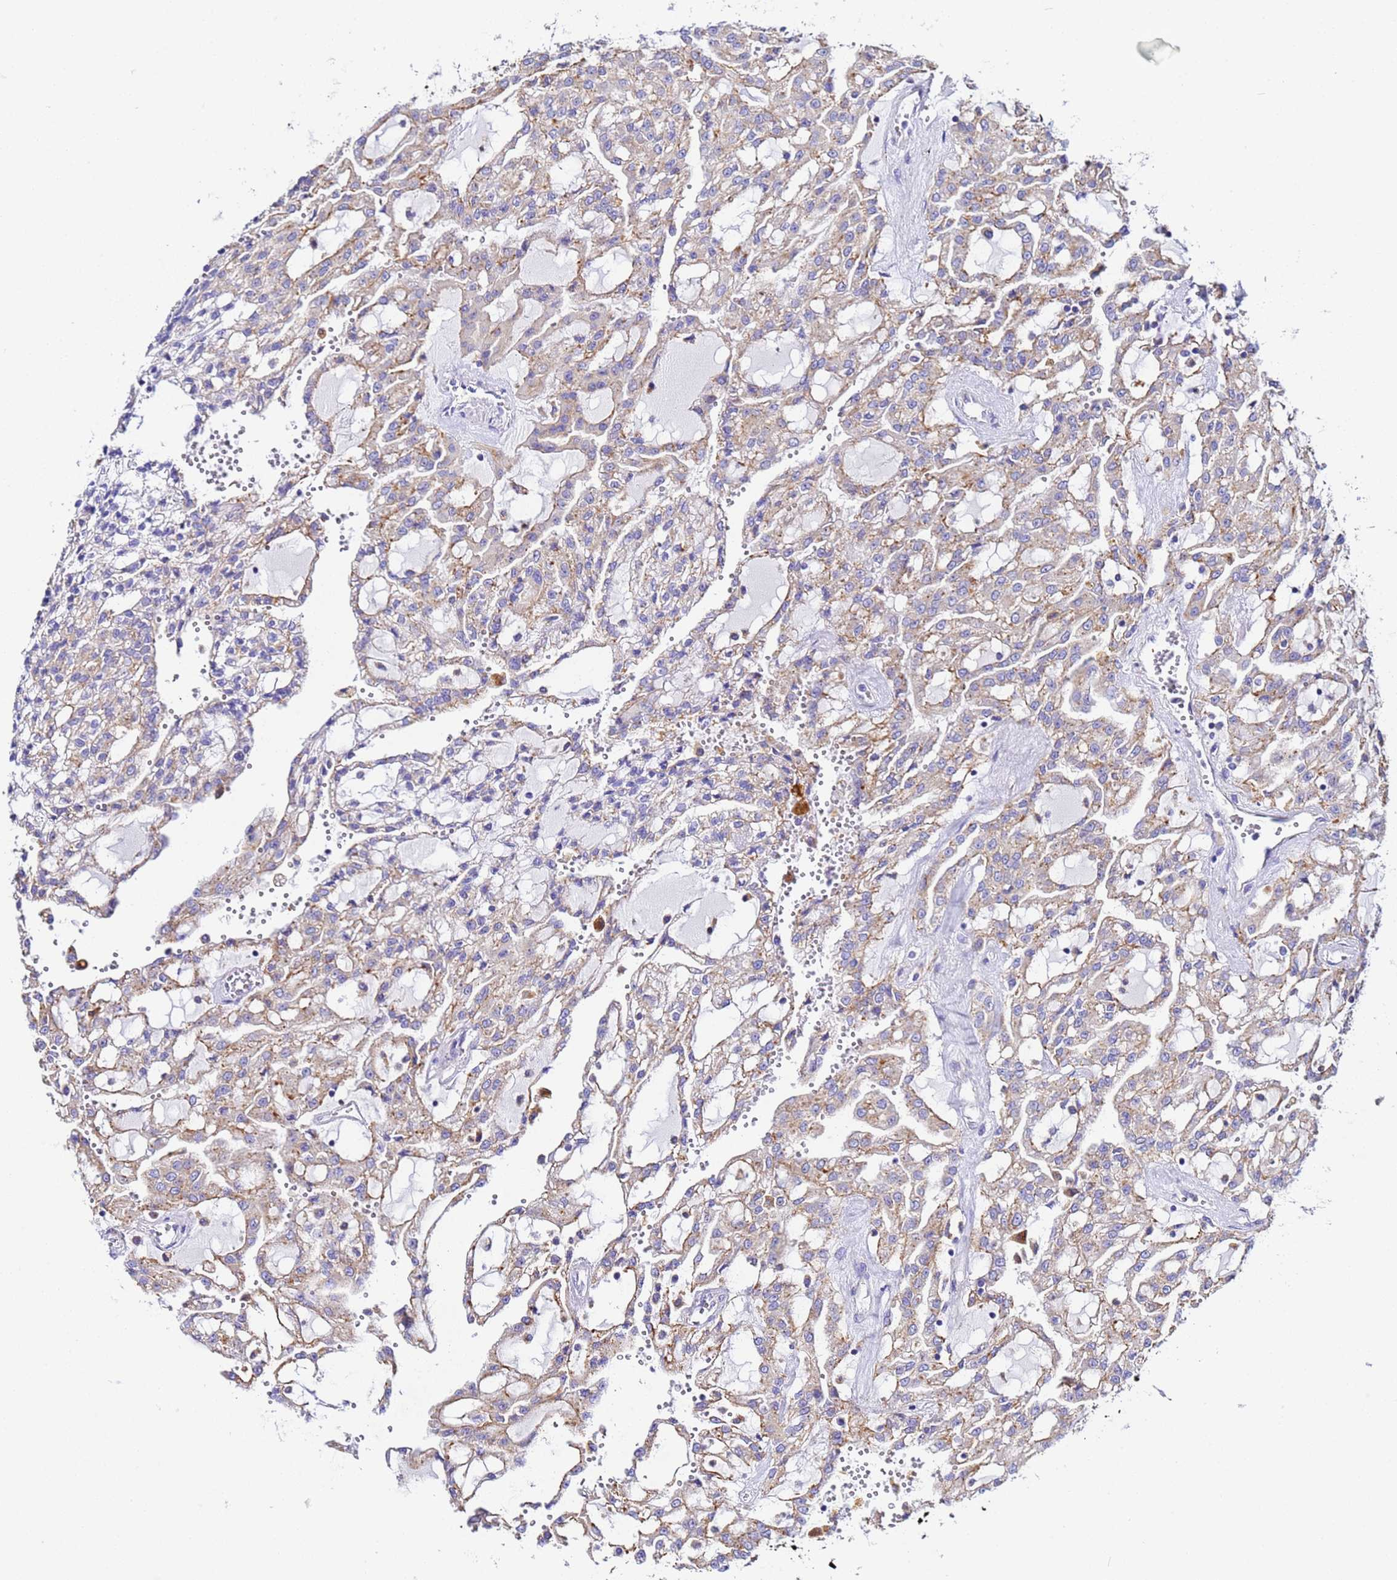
{"staining": {"intensity": "weak", "quantity": ">75%", "location": "cytoplasmic/membranous"}, "tissue": "renal cancer", "cell_type": "Tumor cells", "image_type": "cancer", "snomed": [{"axis": "morphology", "description": "Adenocarcinoma, NOS"}, {"axis": "topography", "description": "Kidney"}], "caption": "Immunohistochemical staining of human renal cancer (adenocarcinoma) demonstrates low levels of weak cytoplasmic/membranous expression in approximately >75% of tumor cells. The staining is performed using DAB brown chromogen to label protein expression. The nuclei are counter-stained blue using hematoxylin.", "gene": "VTI1B", "patient": {"sex": "male", "age": 63}}